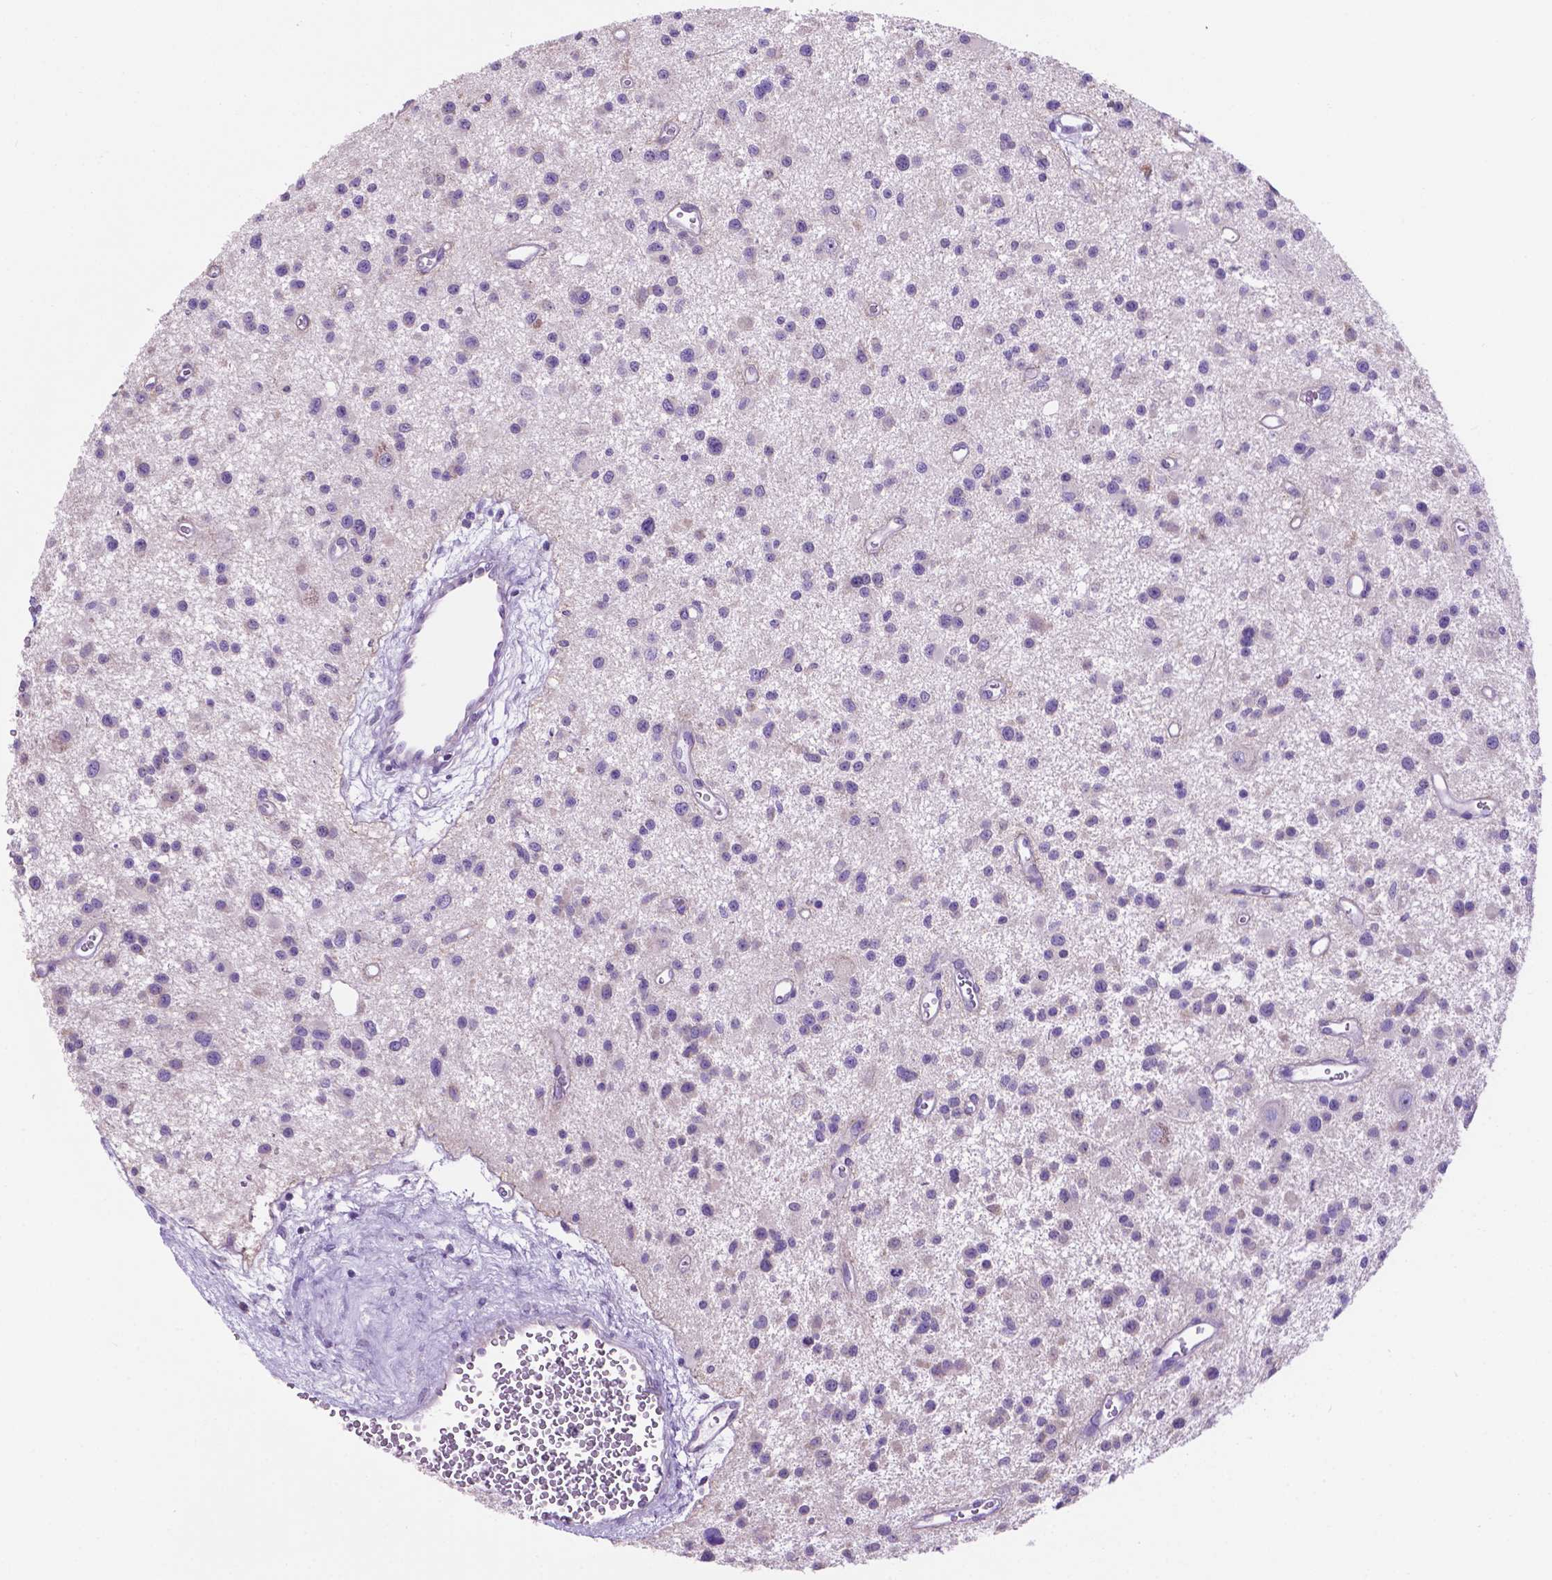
{"staining": {"intensity": "negative", "quantity": "none", "location": "none"}, "tissue": "glioma", "cell_type": "Tumor cells", "image_type": "cancer", "snomed": [{"axis": "morphology", "description": "Glioma, malignant, Low grade"}, {"axis": "topography", "description": "Brain"}], "caption": "Photomicrograph shows no protein positivity in tumor cells of glioma tissue. (Brightfield microscopy of DAB (3,3'-diaminobenzidine) immunohistochemistry (IHC) at high magnification).", "gene": "SPDYA", "patient": {"sex": "male", "age": 43}}